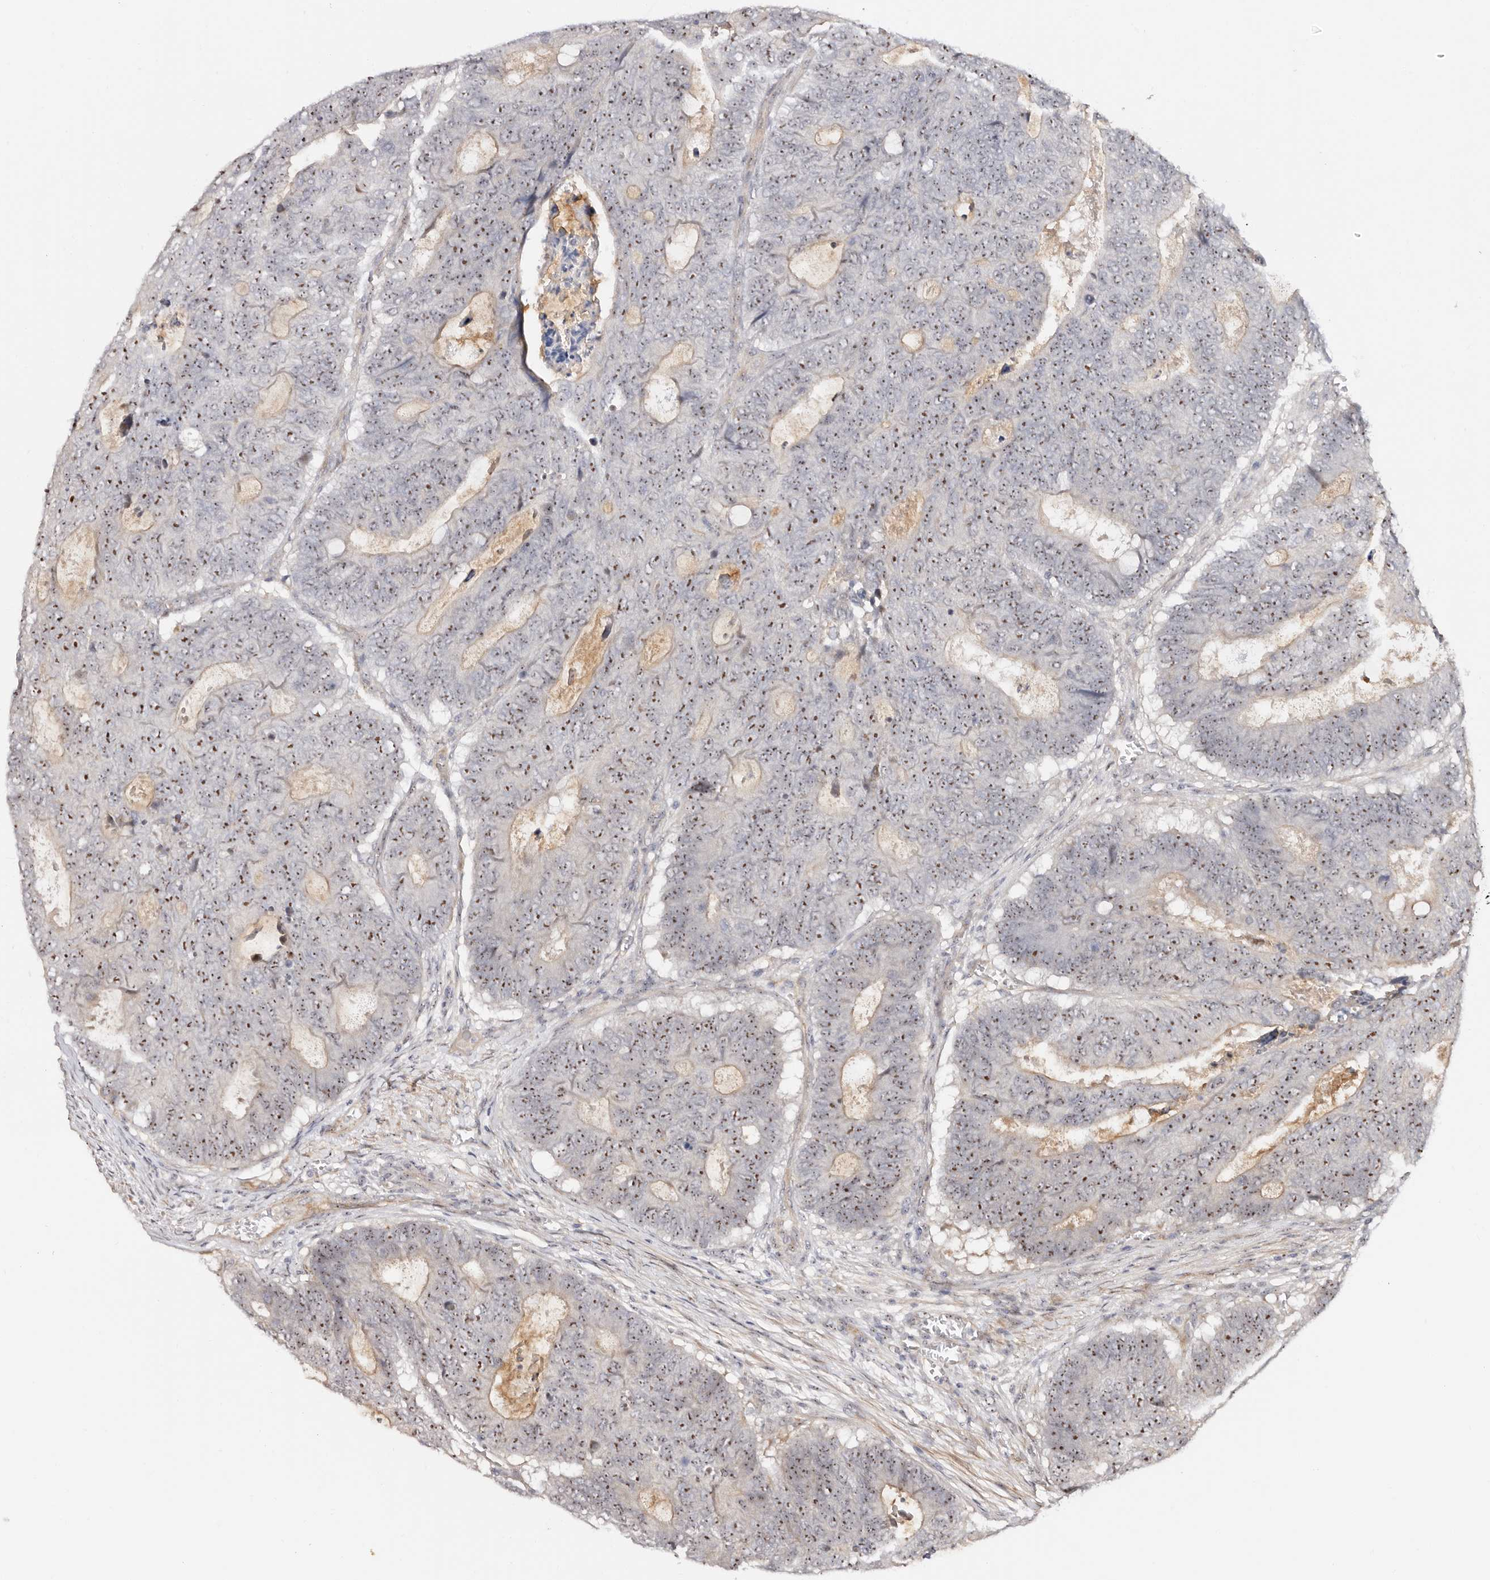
{"staining": {"intensity": "strong", "quantity": ">75%", "location": "nuclear"}, "tissue": "colorectal cancer", "cell_type": "Tumor cells", "image_type": "cancer", "snomed": [{"axis": "morphology", "description": "Adenocarcinoma, NOS"}, {"axis": "topography", "description": "Colon"}], "caption": "IHC of colorectal cancer (adenocarcinoma) exhibits high levels of strong nuclear staining in approximately >75% of tumor cells.", "gene": "ODF2L", "patient": {"sex": "male", "age": 87}}